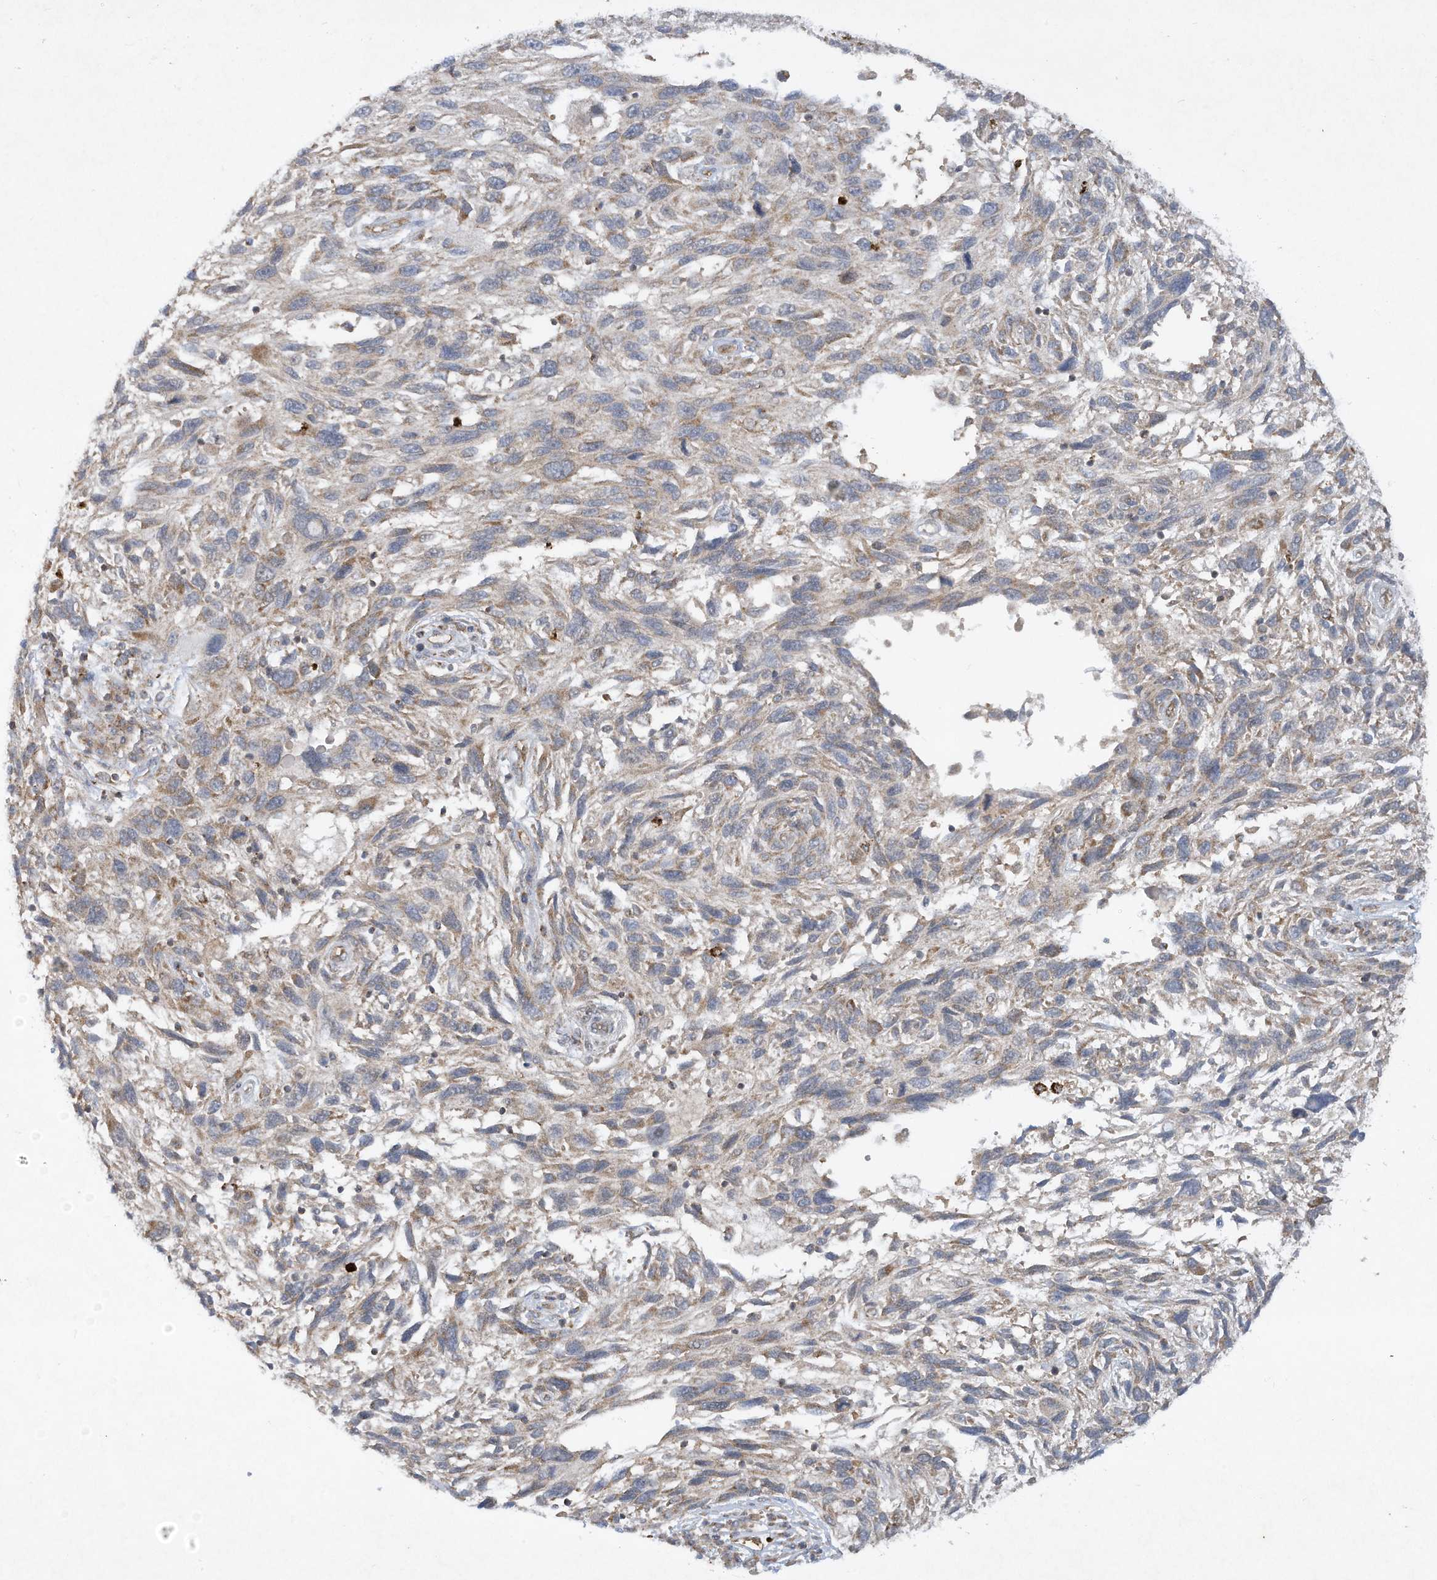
{"staining": {"intensity": "weak", "quantity": "<25%", "location": "cytoplasmic/membranous"}, "tissue": "melanoma", "cell_type": "Tumor cells", "image_type": "cancer", "snomed": [{"axis": "morphology", "description": "Malignant melanoma, NOS"}, {"axis": "topography", "description": "Skin"}], "caption": "The image demonstrates no staining of tumor cells in malignant melanoma.", "gene": "CHRNA4", "patient": {"sex": "male", "age": 53}}